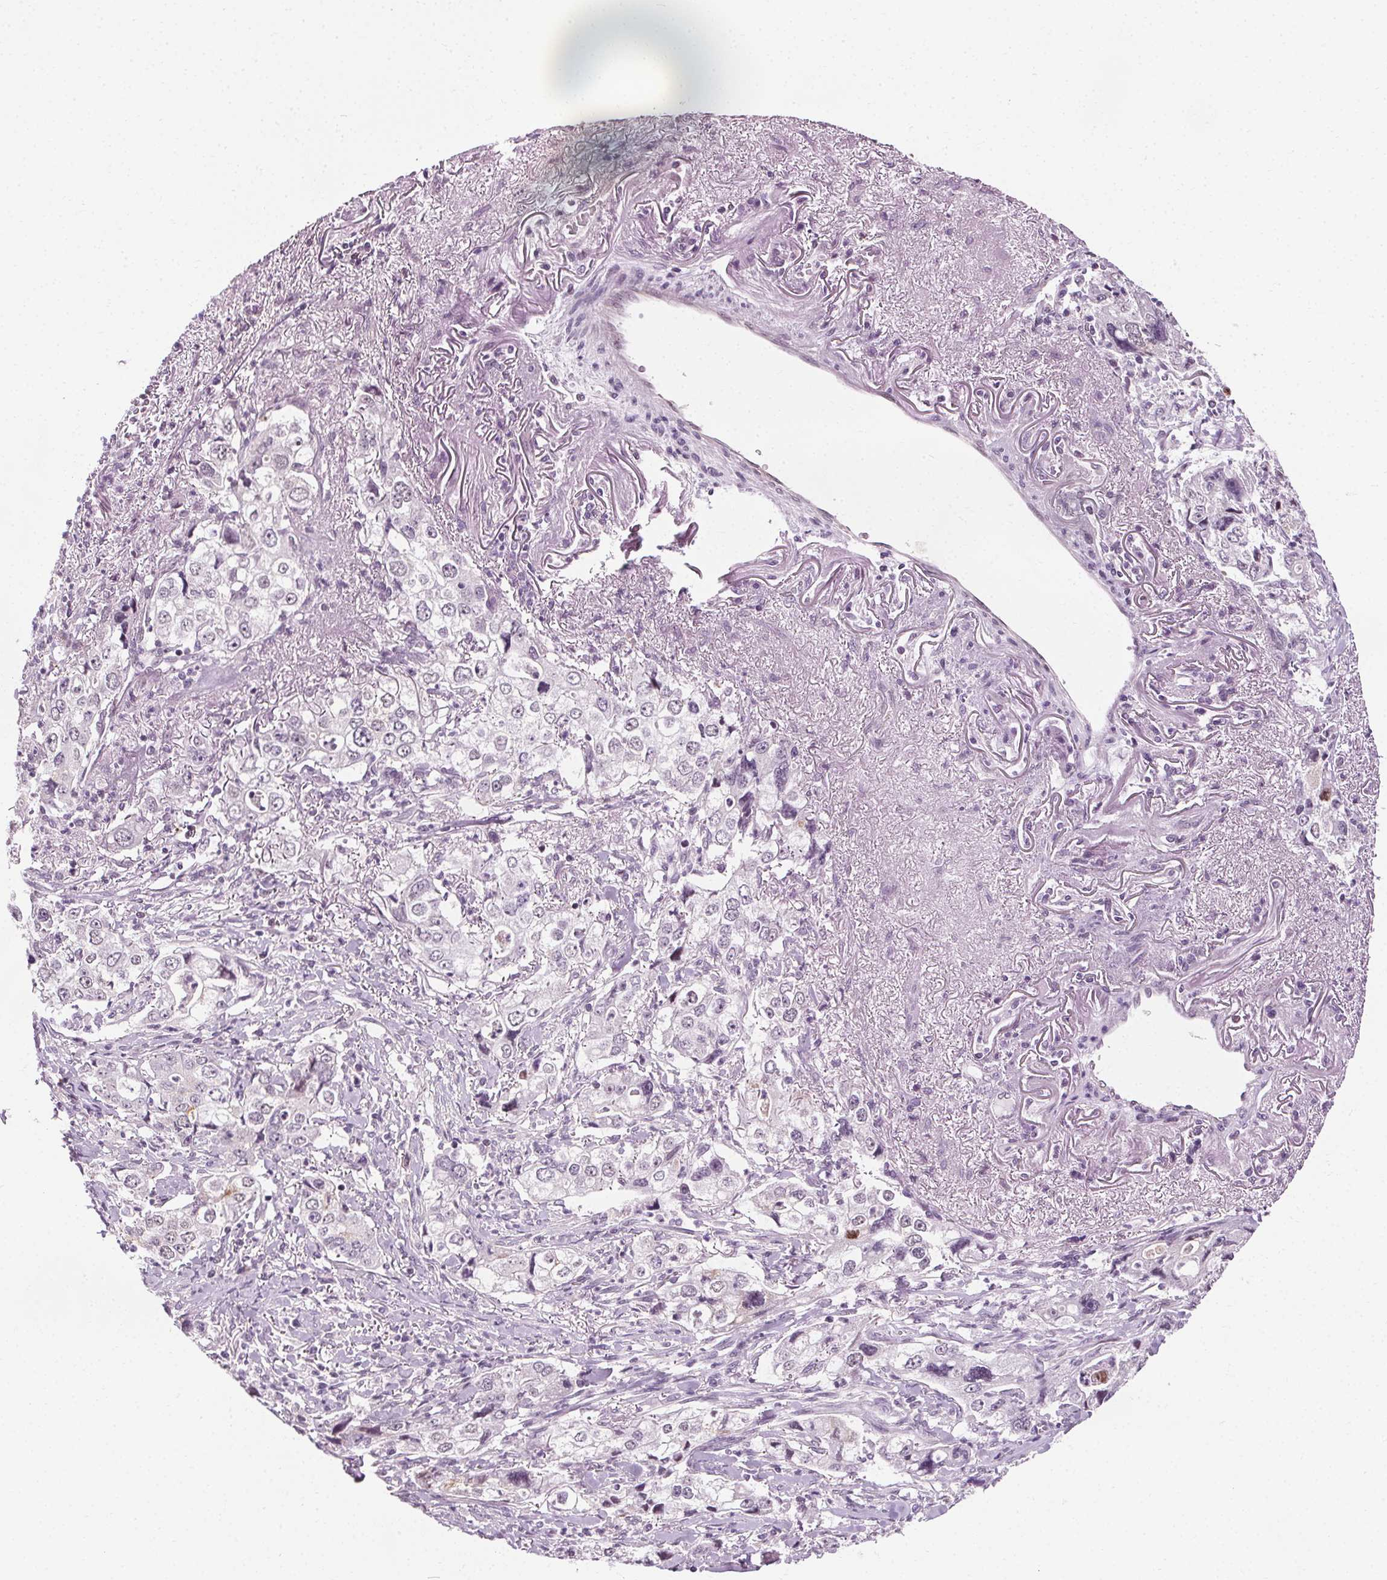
{"staining": {"intensity": "negative", "quantity": "none", "location": "none"}, "tissue": "stomach cancer", "cell_type": "Tumor cells", "image_type": "cancer", "snomed": [{"axis": "morphology", "description": "Adenocarcinoma, NOS"}, {"axis": "topography", "description": "Stomach, upper"}], "caption": "High power microscopy image of an IHC micrograph of stomach adenocarcinoma, revealing no significant positivity in tumor cells. (Immunohistochemistry, brightfield microscopy, high magnification).", "gene": "CEBPA", "patient": {"sex": "male", "age": 75}}